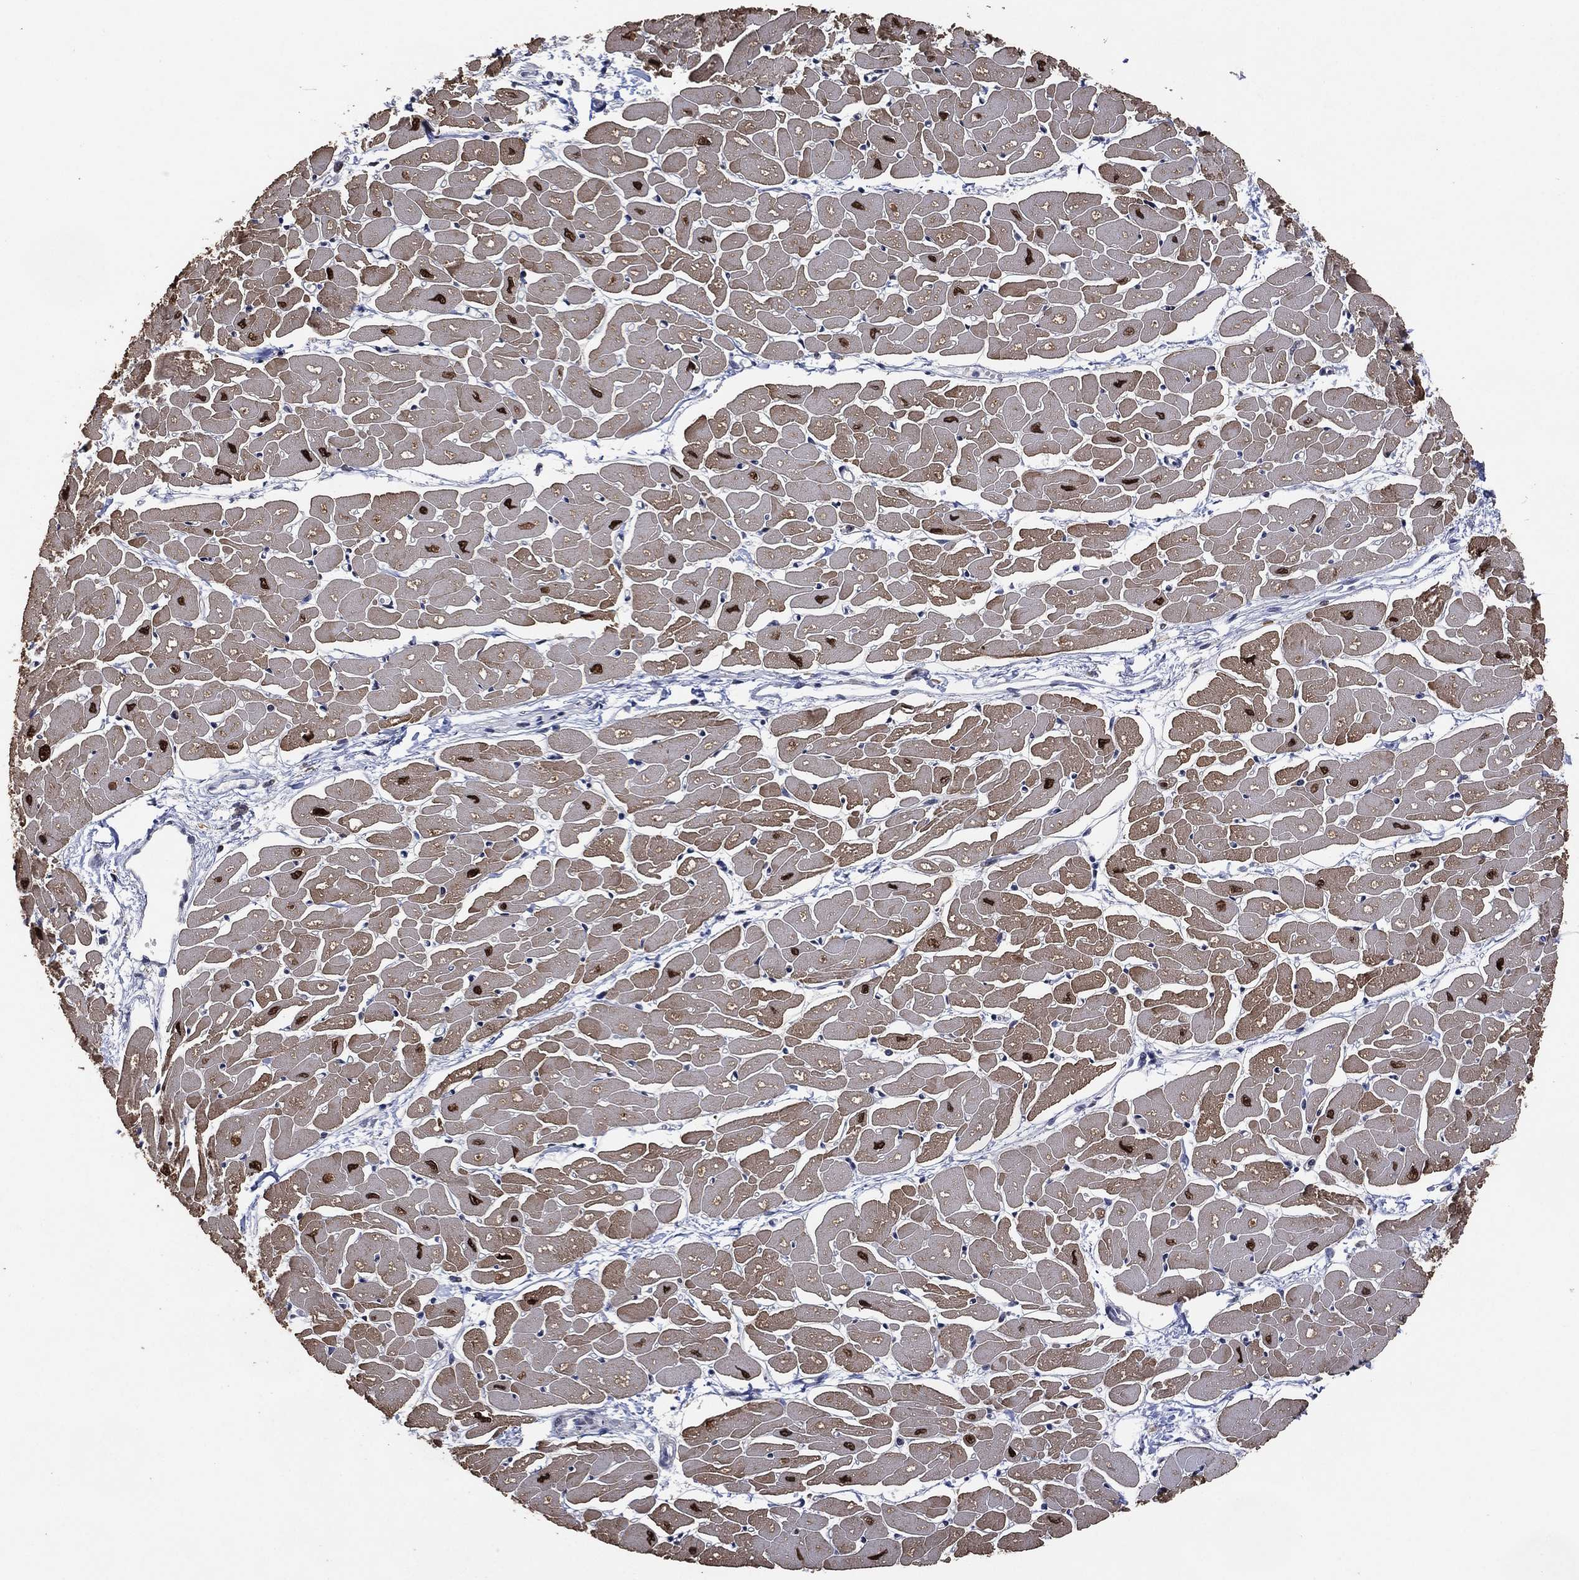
{"staining": {"intensity": "moderate", "quantity": ">75%", "location": "cytoplasmic/membranous"}, "tissue": "heart muscle", "cell_type": "Cardiomyocytes", "image_type": "normal", "snomed": [{"axis": "morphology", "description": "Normal tissue, NOS"}, {"axis": "topography", "description": "Heart"}], "caption": "Heart muscle stained with IHC displays moderate cytoplasmic/membranous expression in about >75% of cardiomyocytes. (DAB IHC with brightfield microscopy, high magnification).", "gene": "ADPRHL1", "patient": {"sex": "male", "age": 57}}